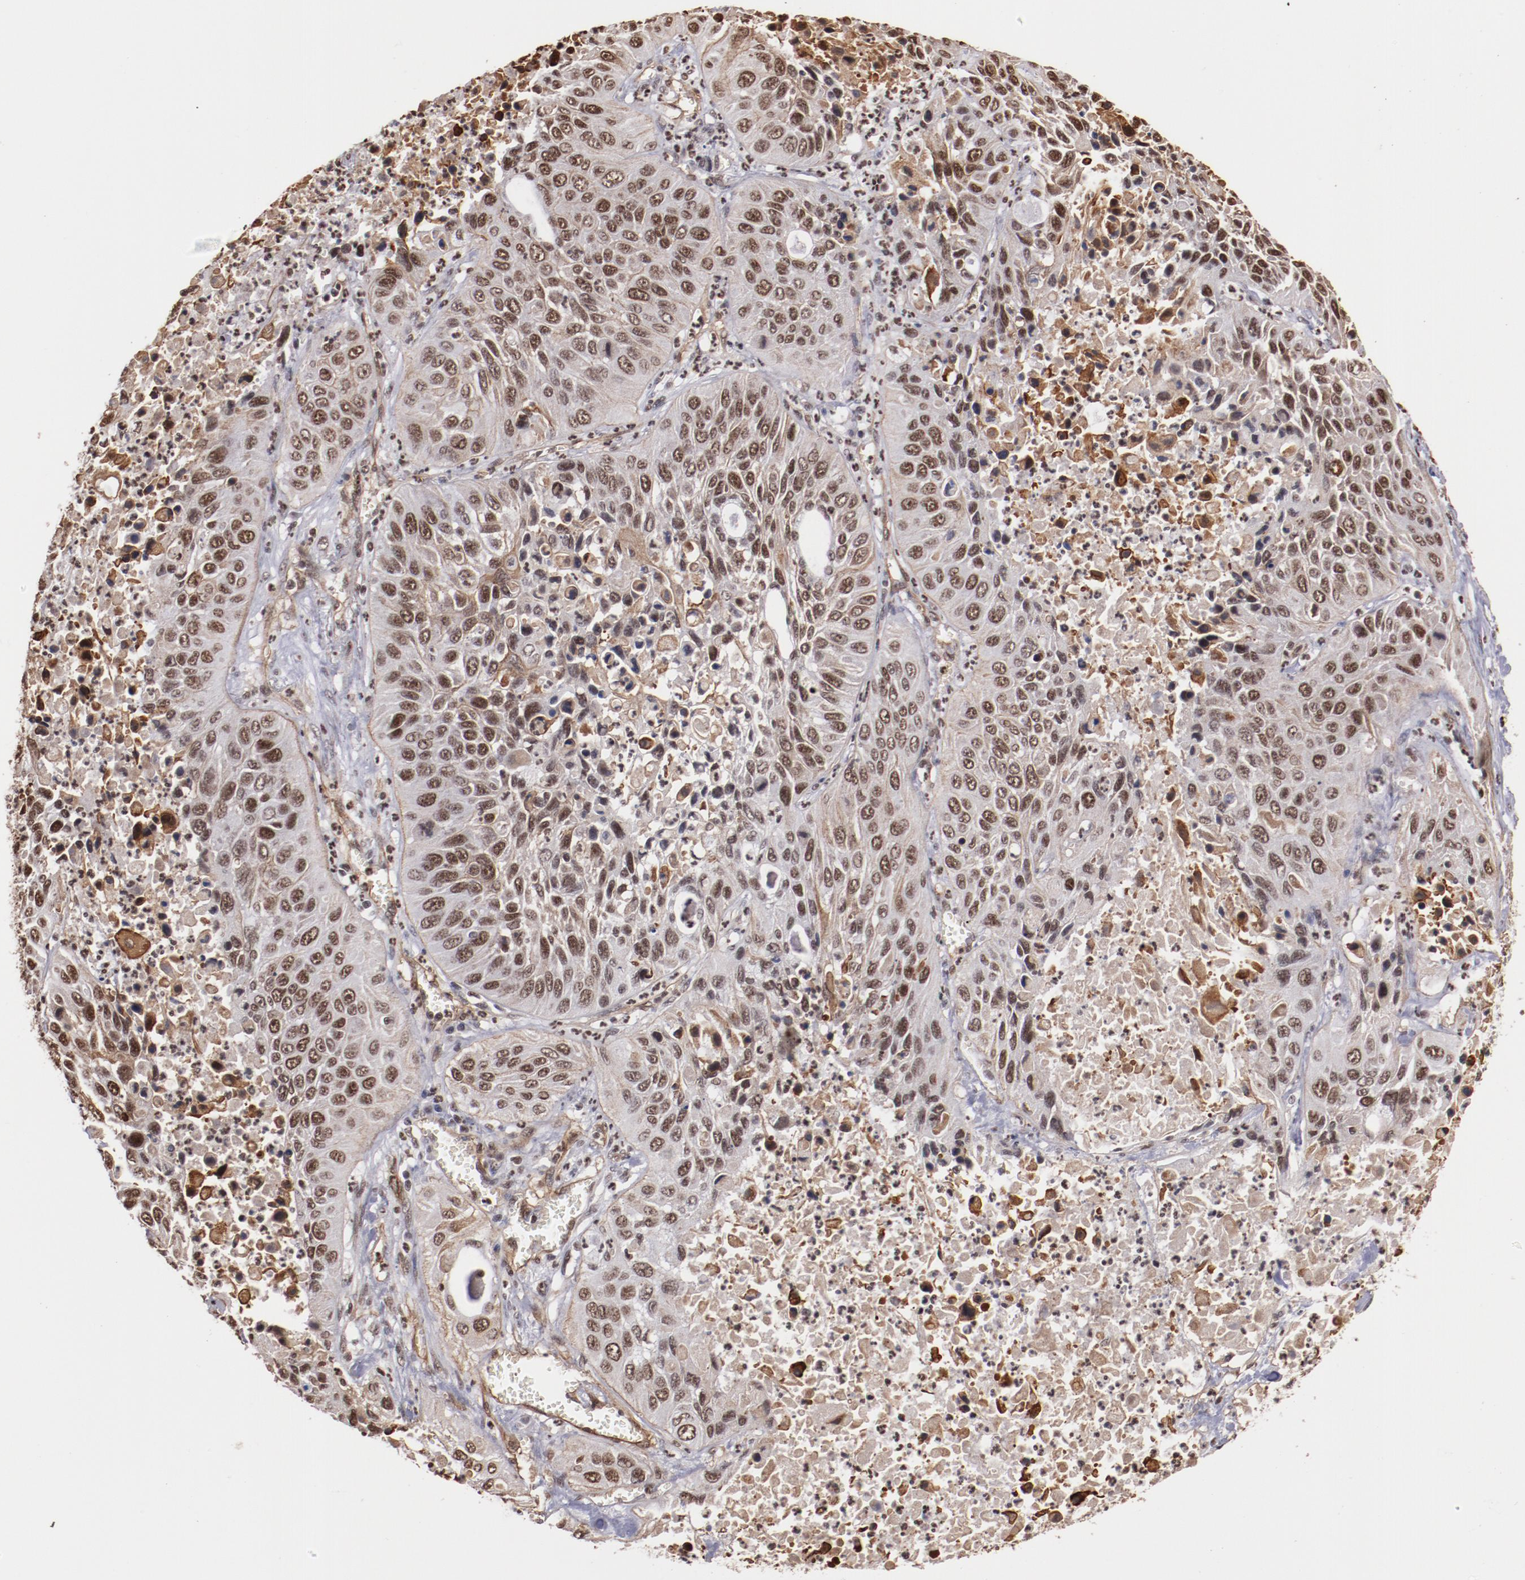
{"staining": {"intensity": "moderate", "quantity": ">75%", "location": "nuclear"}, "tissue": "lung cancer", "cell_type": "Tumor cells", "image_type": "cancer", "snomed": [{"axis": "morphology", "description": "Squamous cell carcinoma, NOS"}, {"axis": "topography", "description": "Lung"}], "caption": "A brown stain highlights moderate nuclear positivity of a protein in lung squamous cell carcinoma tumor cells.", "gene": "STAG2", "patient": {"sex": "female", "age": 76}}